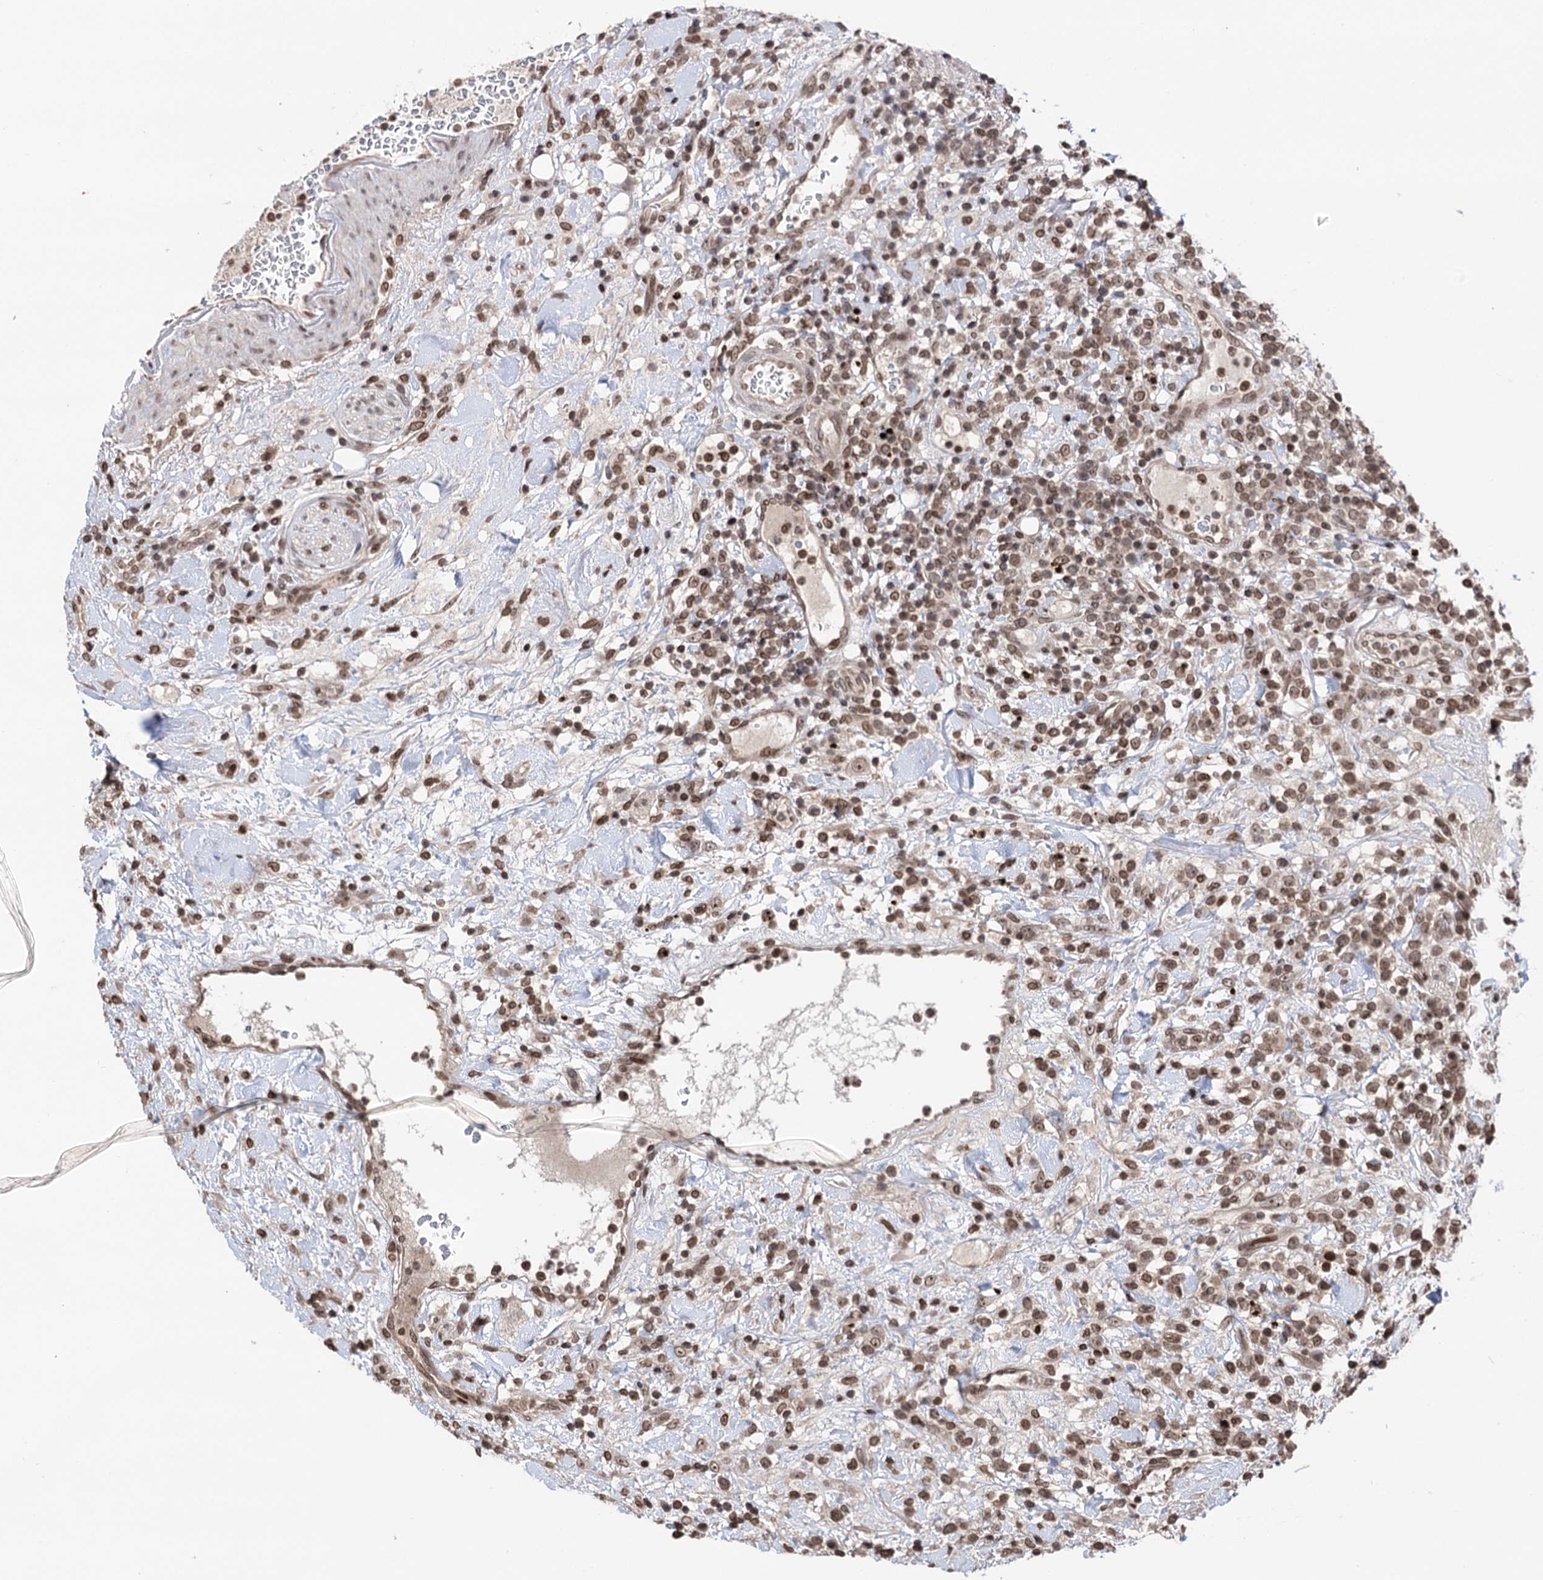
{"staining": {"intensity": "moderate", "quantity": ">75%", "location": "nuclear"}, "tissue": "lymphoma", "cell_type": "Tumor cells", "image_type": "cancer", "snomed": [{"axis": "morphology", "description": "Malignant lymphoma, non-Hodgkin's type, High grade"}, {"axis": "topography", "description": "Colon"}], "caption": "Immunohistochemical staining of human lymphoma reveals moderate nuclear protein staining in approximately >75% of tumor cells.", "gene": "CCDC77", "patient": {"sex": "female", "age": 53}}